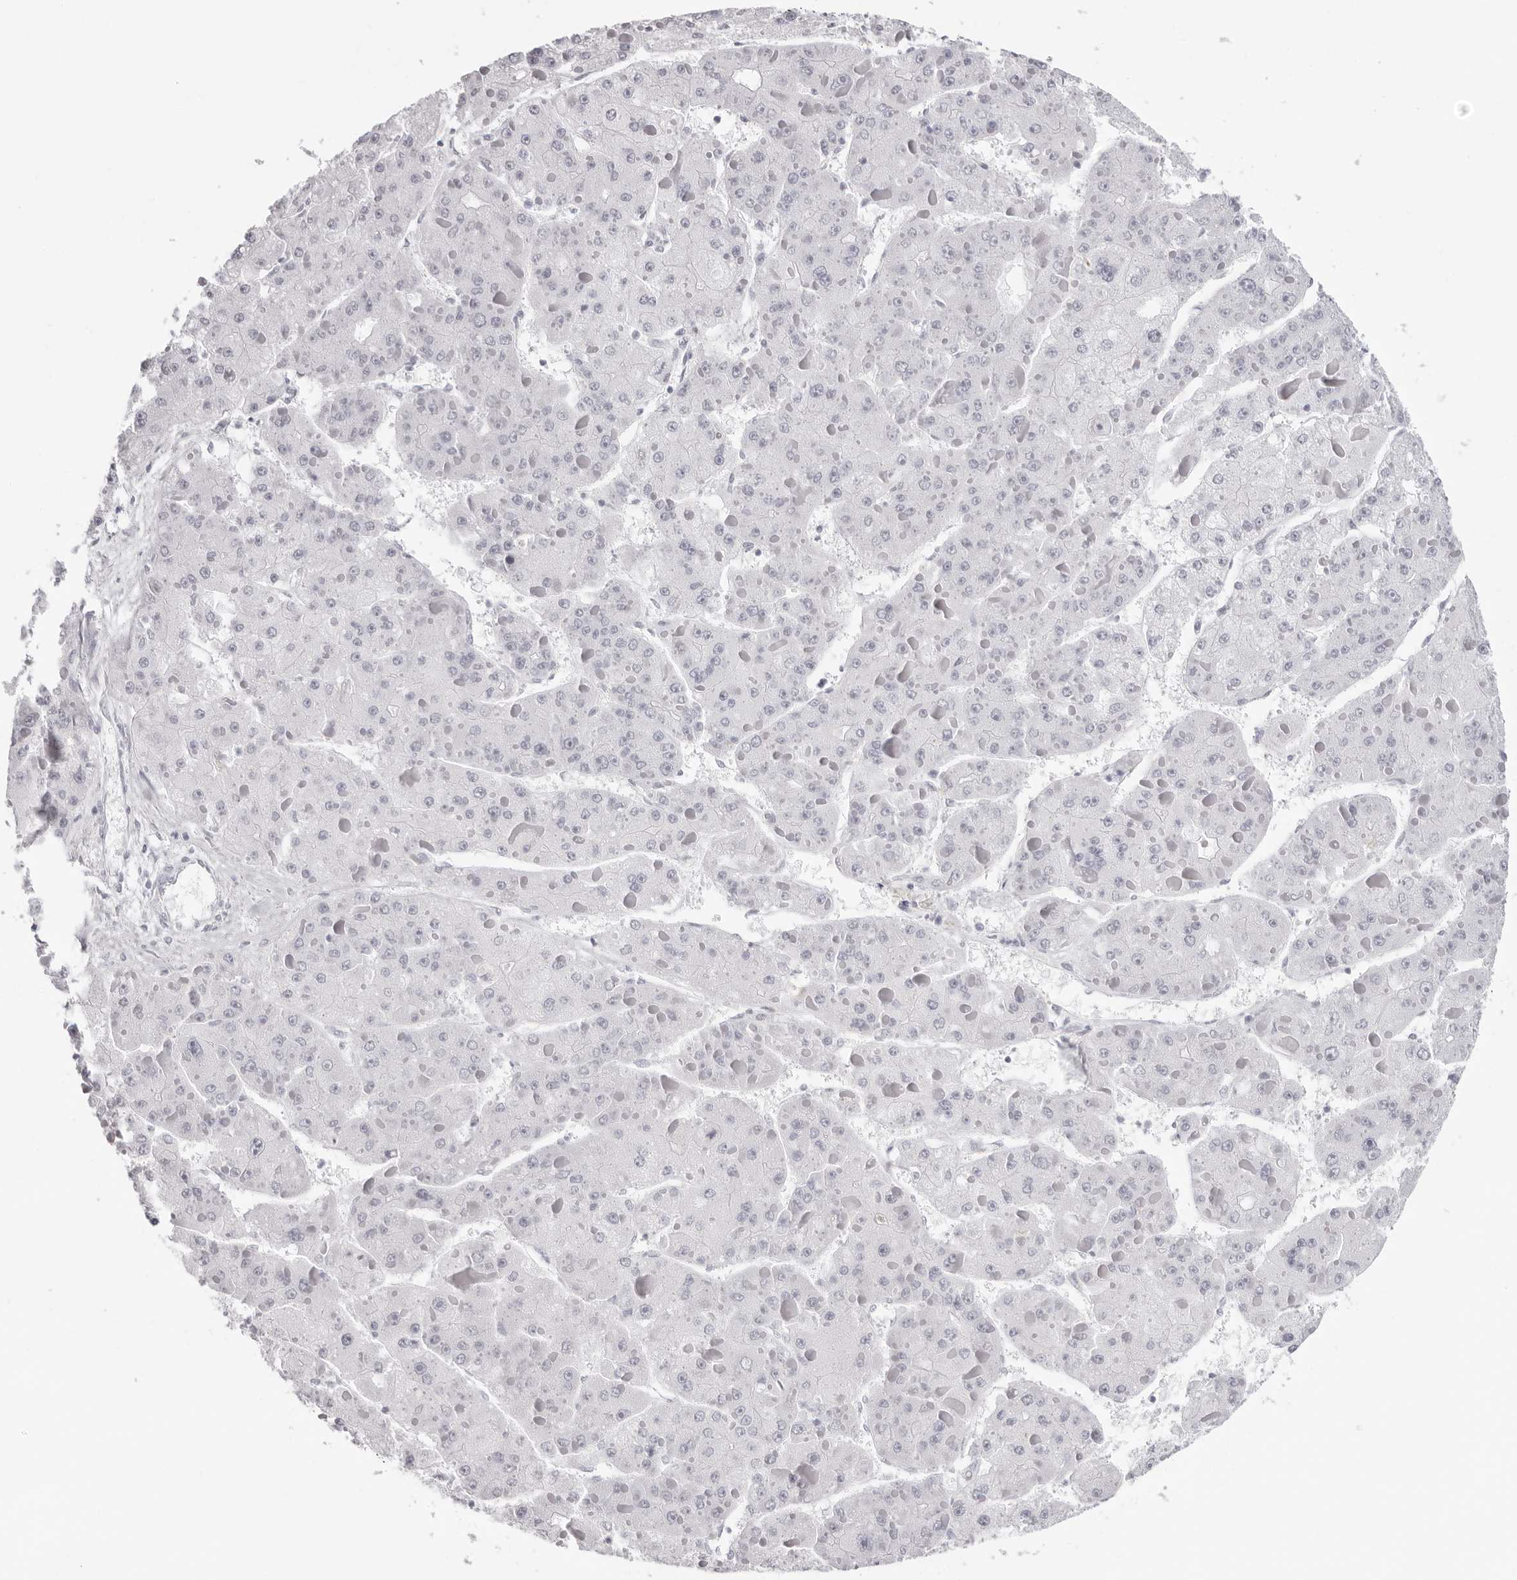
{"staining": {"intensity": "negative", "quantity": "none", "location": "none"}, "tissue": "liver cancer", "cell_type": "Tumor cells", "image_type": "cancer", "snomed": [{"axis": "morphology", "description": "Carcinoma, Hepatocellular, NOS"}, {"axis": "topography", "description": "Liver"}], "caption": "Immunohistochemistry (IHC) of hepatocellular carcinoma (liver) shows no expression in tumor cells.", "gene": "INSL3", "patient": {"sex": "female", "age": 73}}